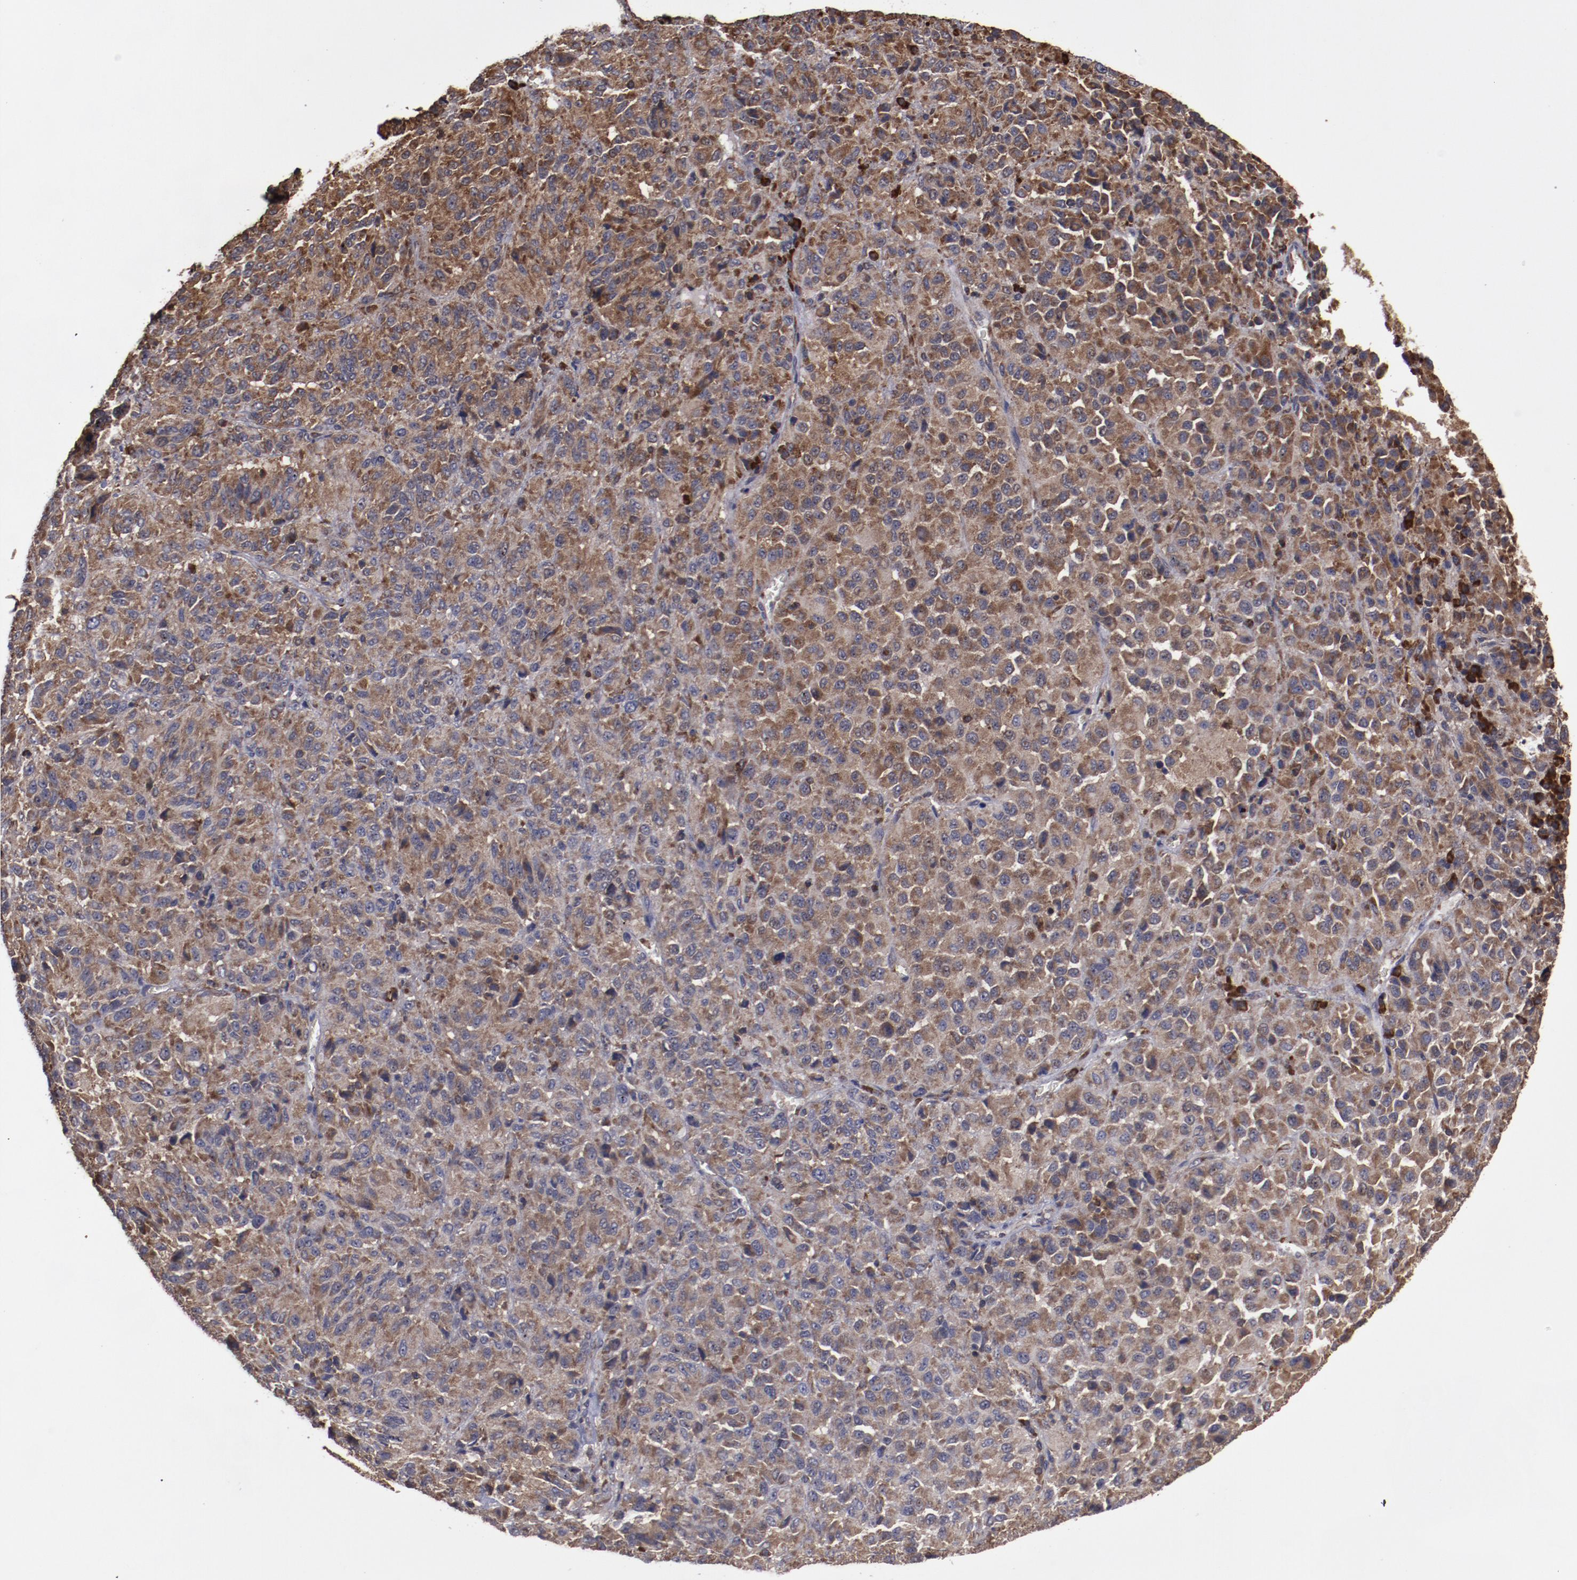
{"staining": {"intensity": "strong", "quantity": ">75%", "location": "cytoplasmic/membranous"}, "tissue": "melanoma", "cell_type": "Tumor cells", "image_type": "cancer", "snomed": [{"axis": "morphology", "description": "Malignant melanoma, Metastatic site"}, {"axis": "topography", "description": "Lung"}], "caption": "Approximately >75% of tumor cells in human malignant melanoma (metastatic site) display strong cytoplasmic/membranous protein staining as visualized by brown immunohistochemical staining.", "gene": "RPS4Y1", "patient": {"sex": "male", "age": 64}}